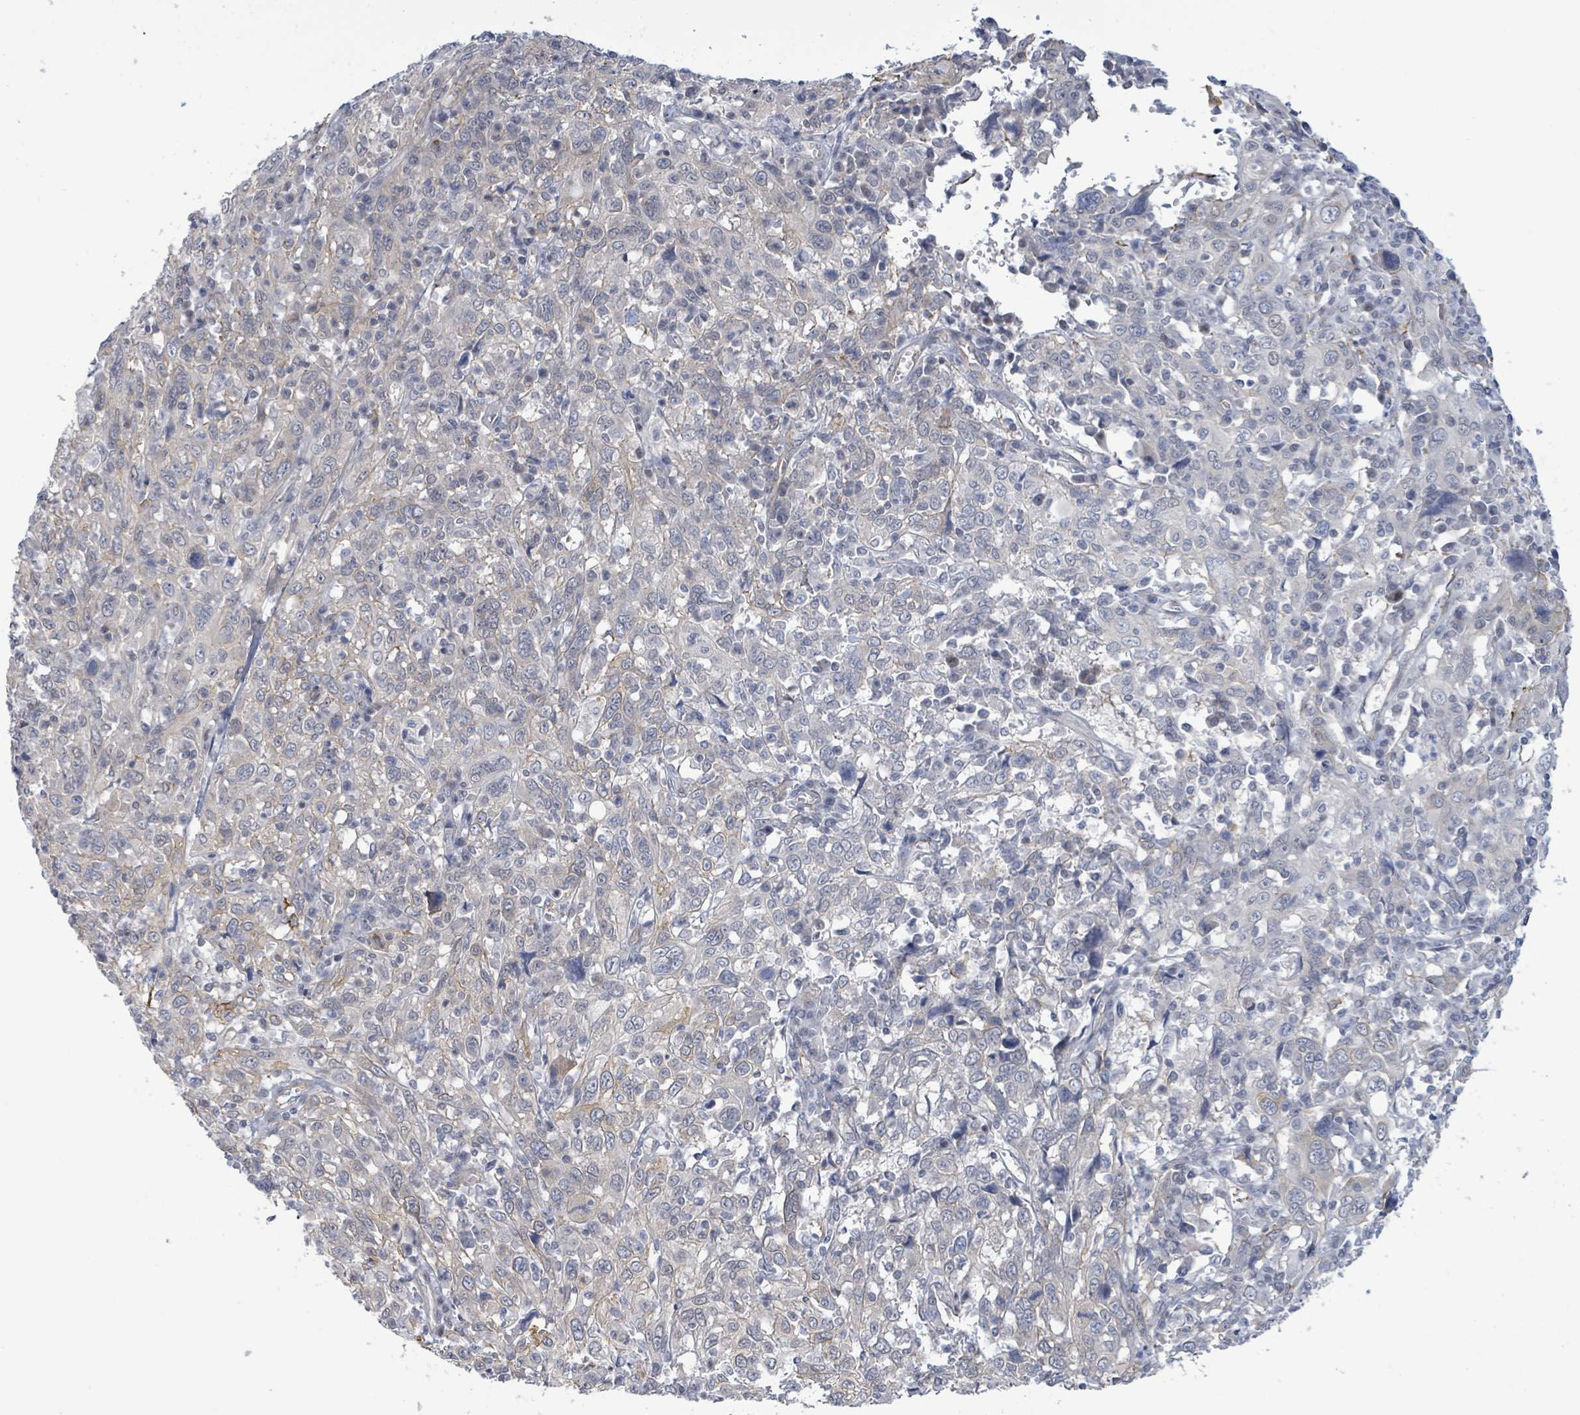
{"staining": {"intensity": "weak", "quantity": "<25%", "location": "nuclear"}, "tissue": "cervical cancer", "cell_type": "Tumor cells", "image_type": "cancer", "snomed": [{"axis": "morphology", "description": "Squamous cell carcinoma, NOS"}, {"axis": "topography", "description": "Cervix"}], "caption": "Protein analysis of cervical squamous cell carcinoma reveals no significant staining in tumor cells.", "gene": "DMRTC1B", "patient": {"sex": "female", "age": 46}}